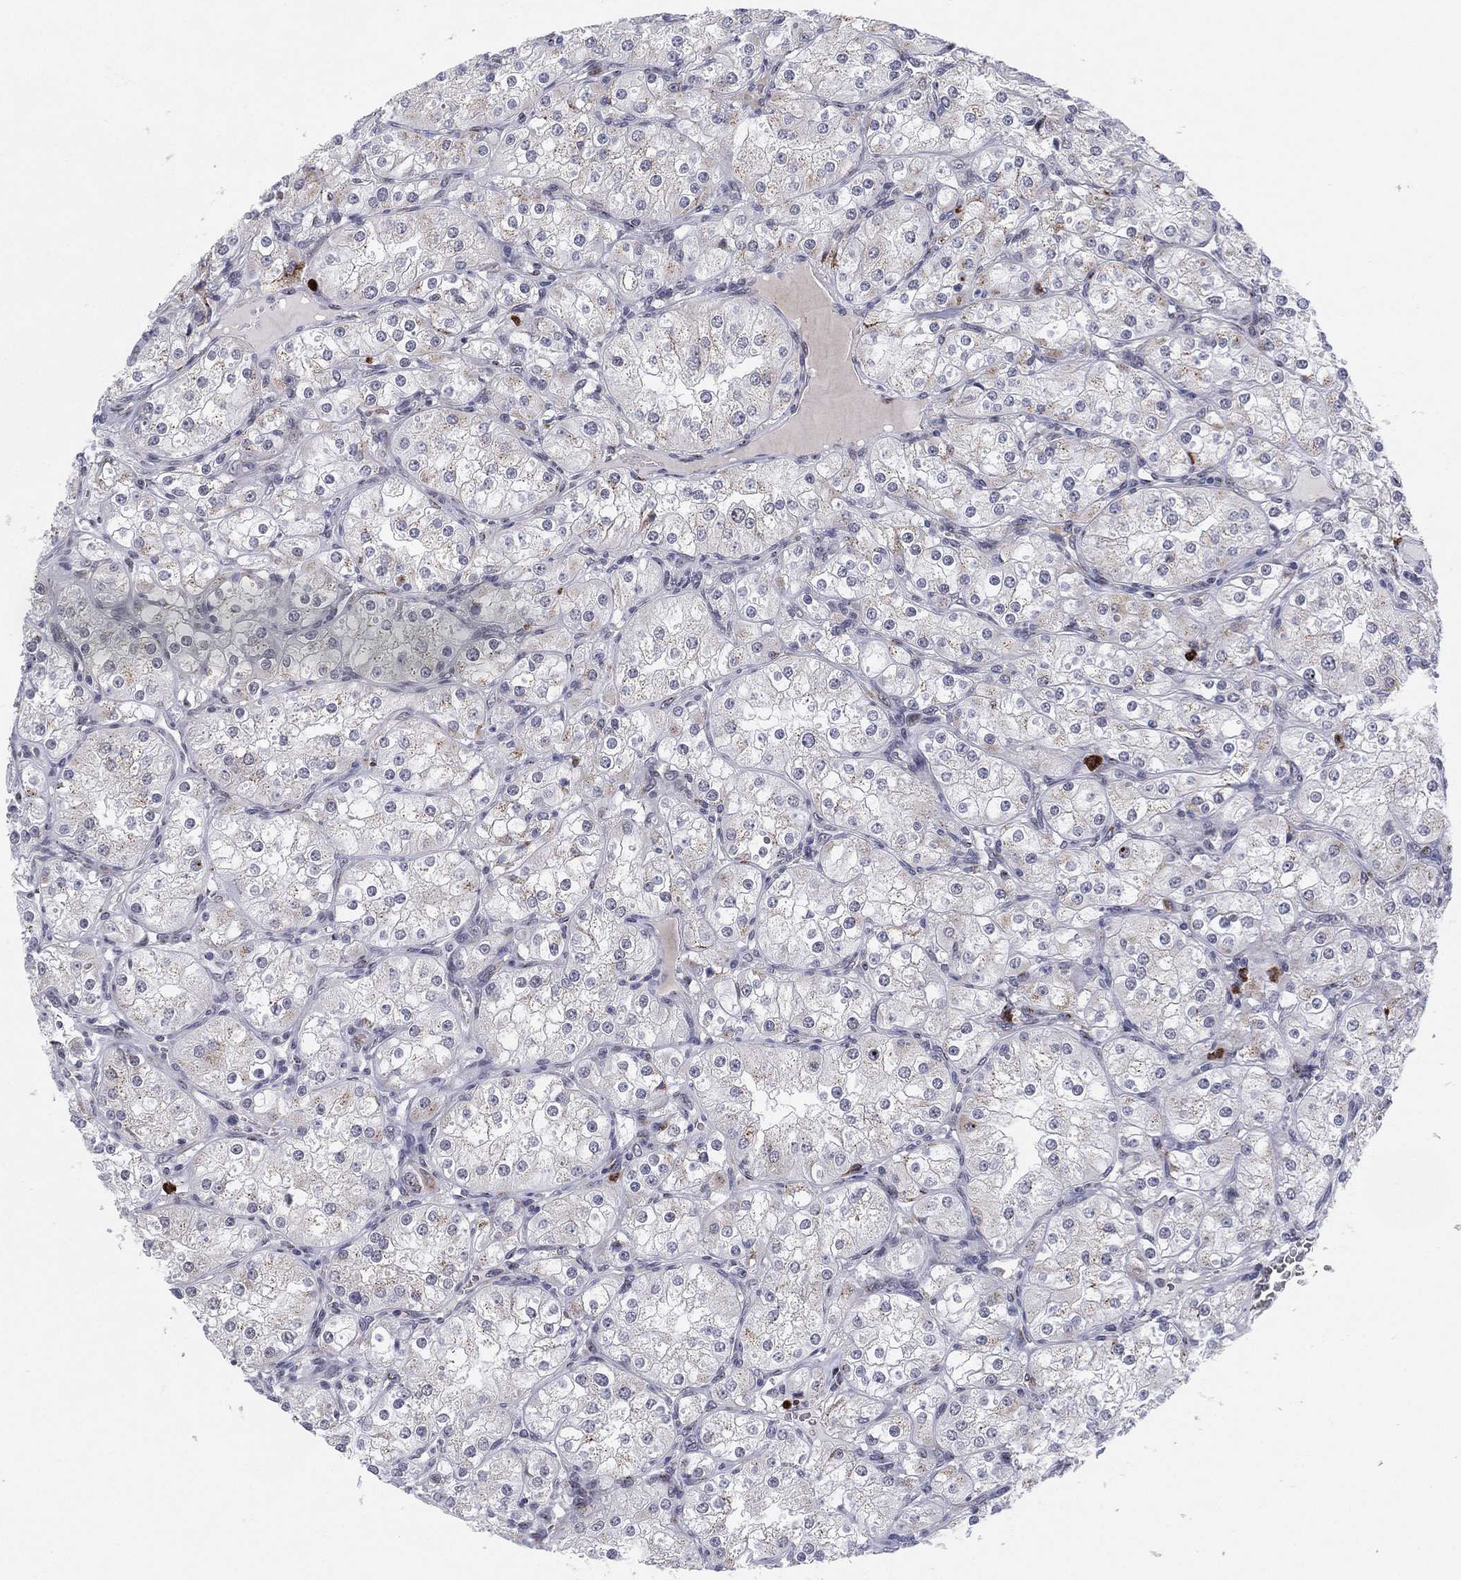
{"staining": {"intensity": "negative", "quantity": "none", "location": "none"}, "tissue": "renal cancer", "cell_type": "Tumor cells", "image_type": "cancer", "snomed": [{"axis": "morphology", "description": "Adenocarcinoma, NOS"}, {"axis": "topography", "description": "Kidney"}], "caption": "Tumor cells are negative for protein expression in human renal cancer.", "gene": "CD177", "patient": {"sex": "male", "age": 77}}